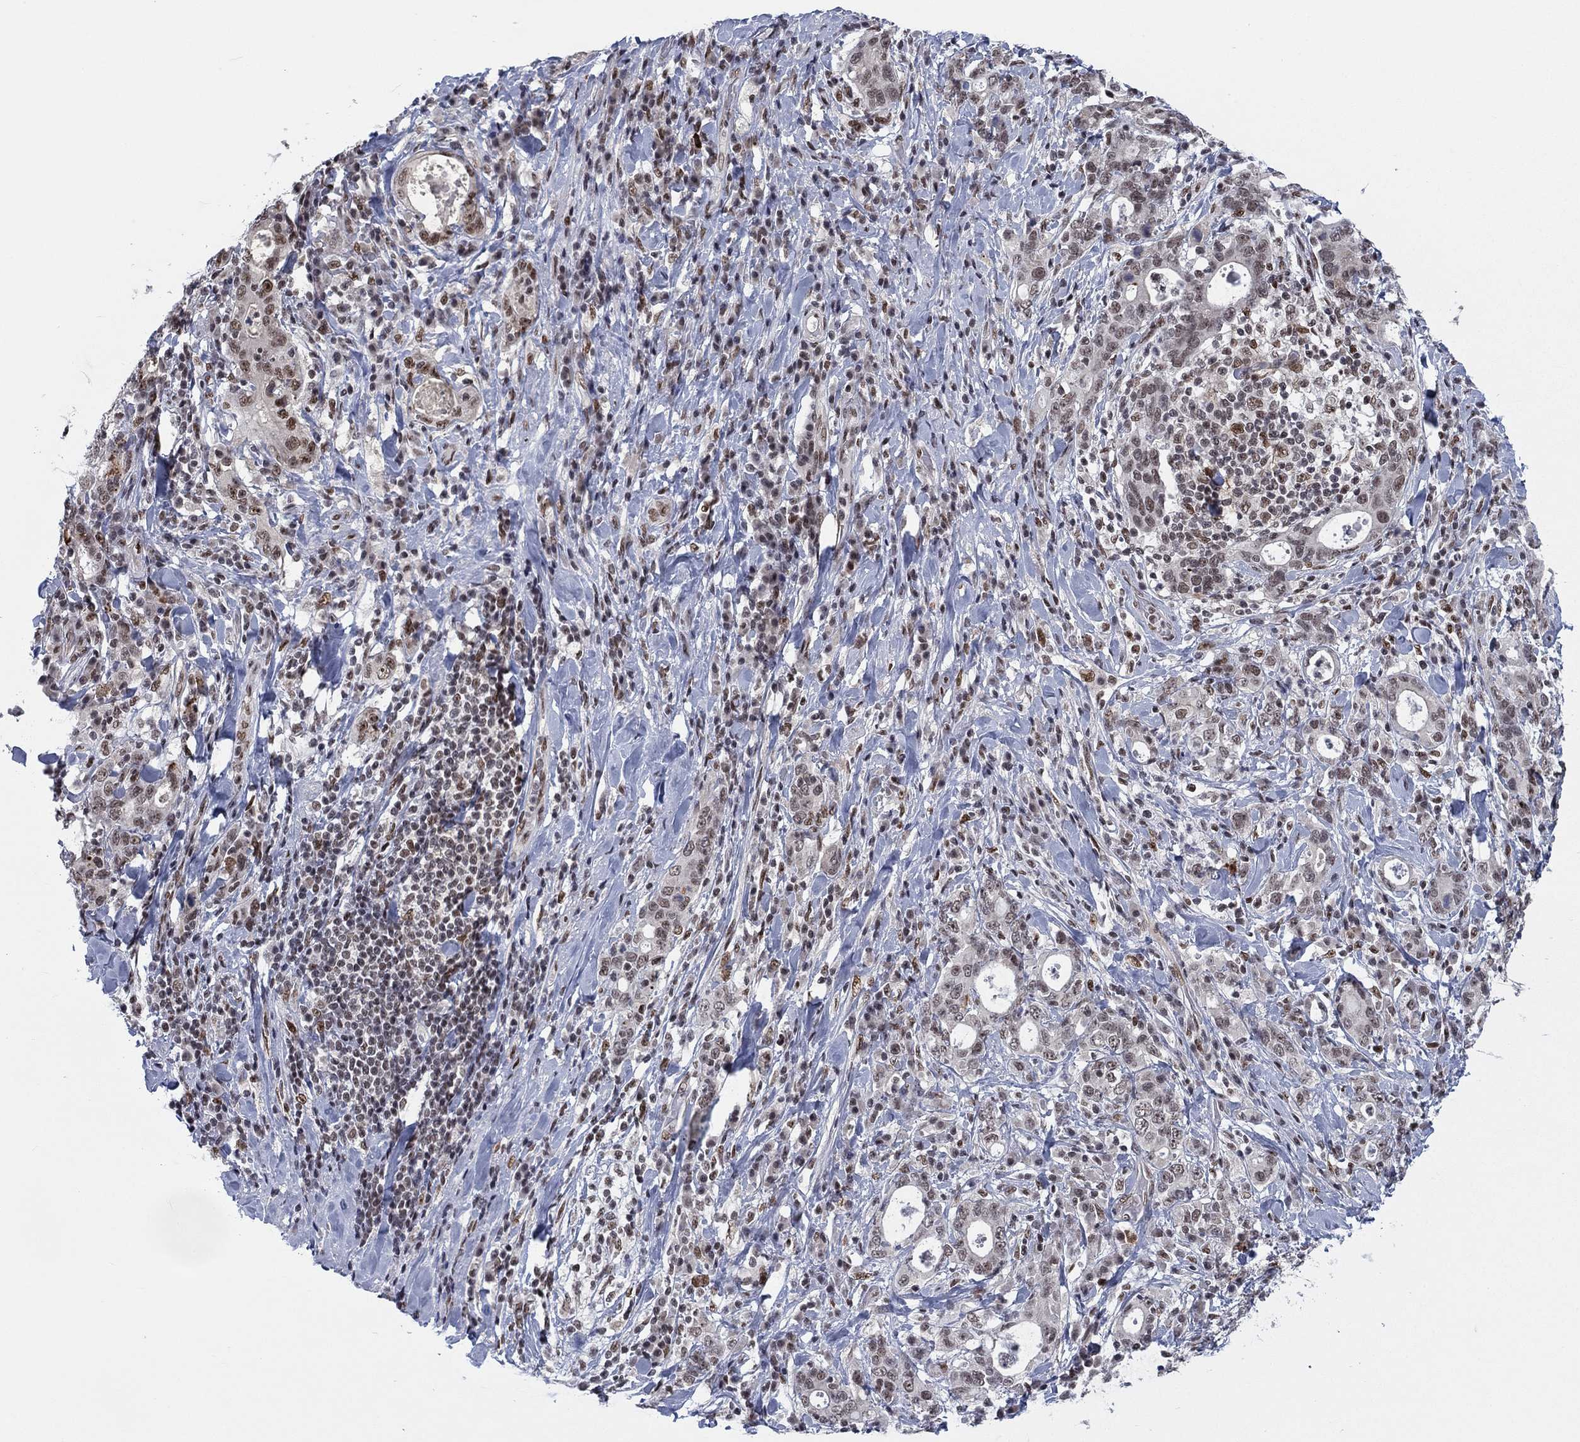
{"staining": {"intensity": "moderate", "quantity": "<25%", "location": "nuclear"}, "tissue": "stomach cancer", "cell_type": "Tumor cells", "image_type": "cancer", "snomed": [{"axis": "morphology", "description": "Adenocarcinoma, NOS"}, {"axis": "topography", "description": "Stomach"}], "caption": "Stomach cancer (adenocarcinoma) stained with DAB immunohistochemistry reveals low levels of moderate nuclear positivity in about <25% of tumor cells. The staining is performed using DAB (3,3'-diaminobenzidine) brown chromogen to label protein expression. The nuclei are counter-stained blue using hematoxylin.", "gene": "FYTTD1", "patient": {"sex": "male", "age": 79}}